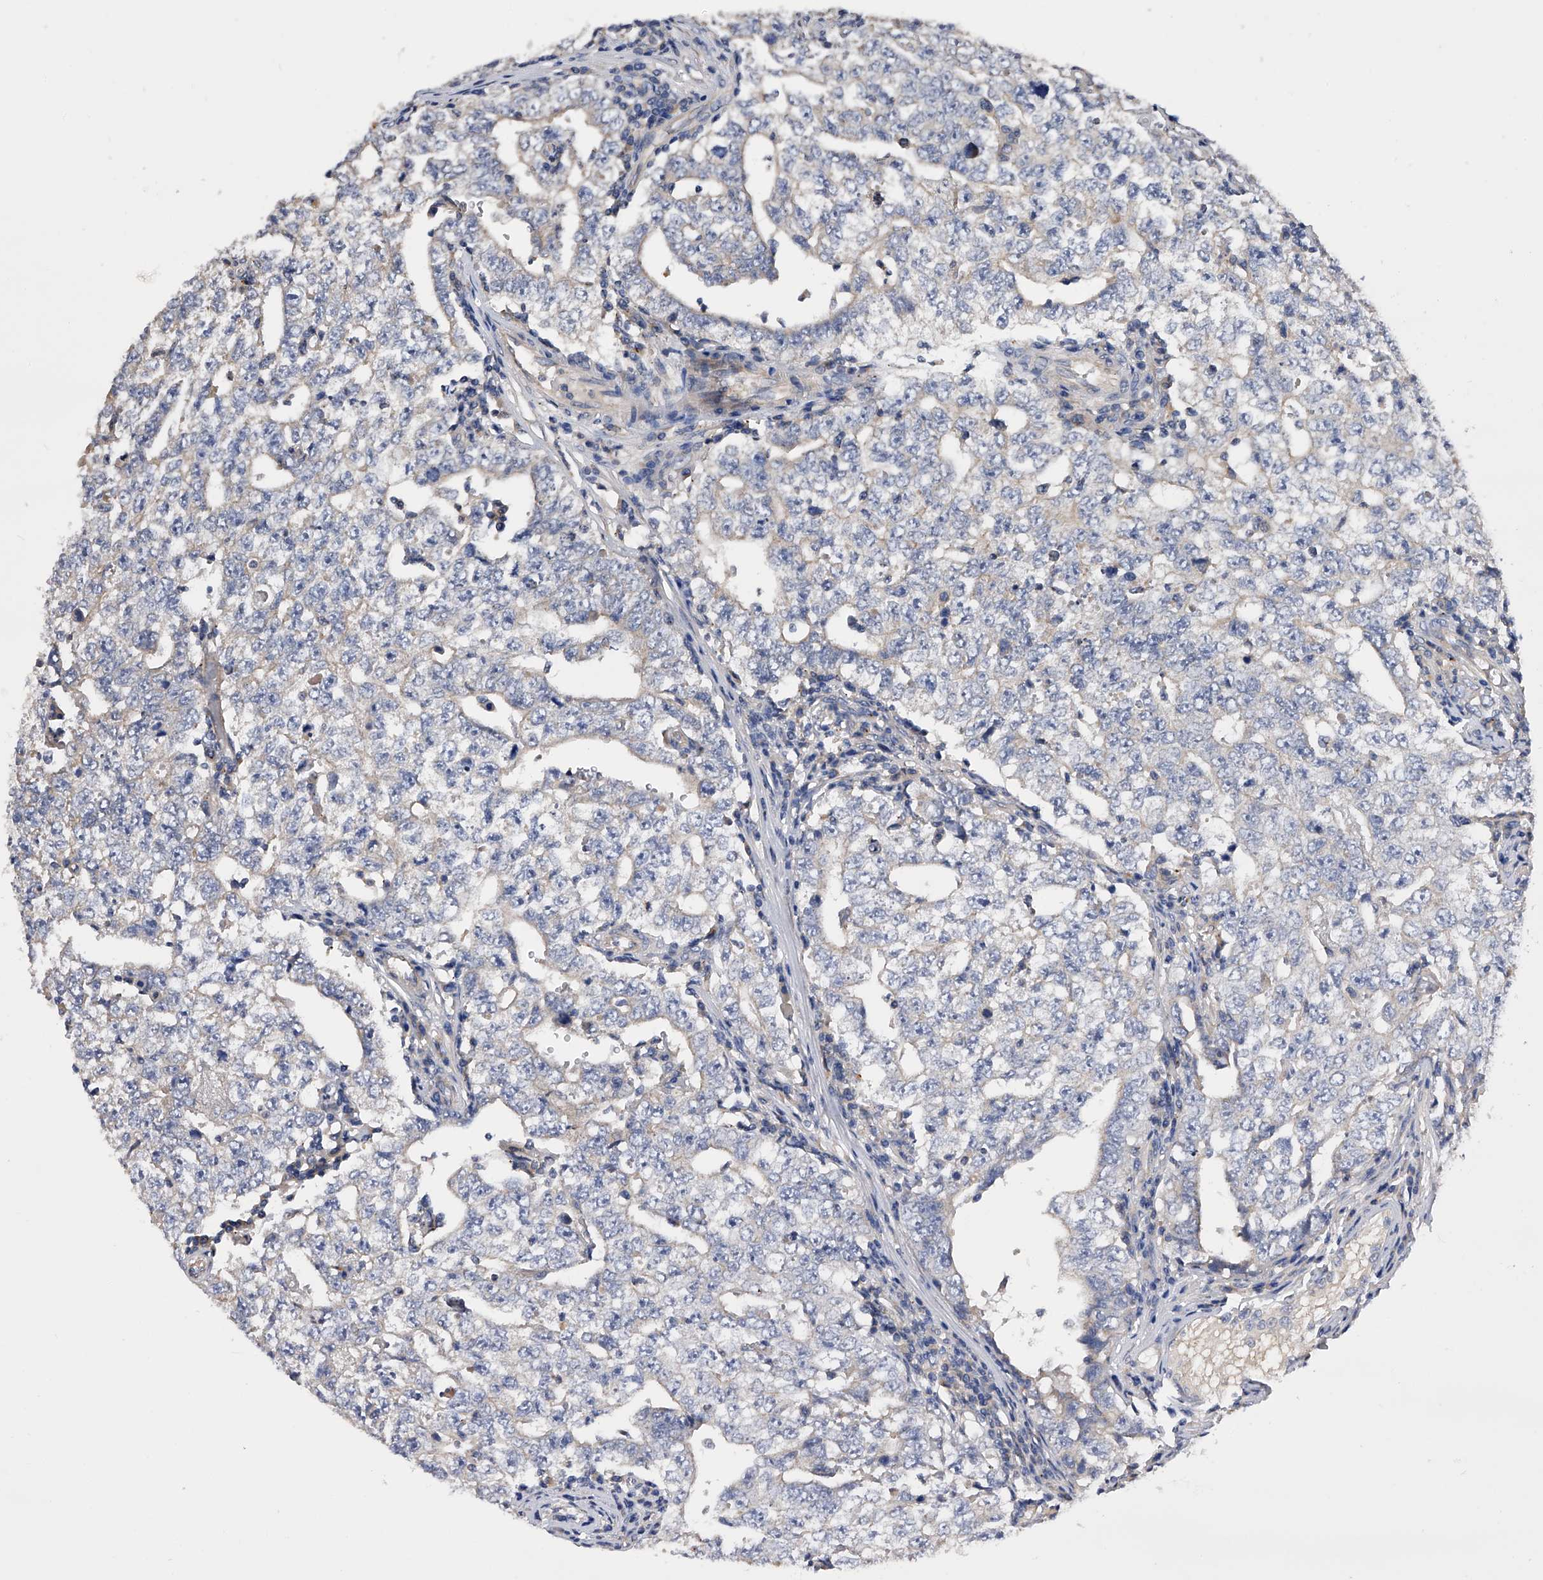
{"staining": {"intensity": "negative", "quantity": "none", "location": "none"}, "tissue": "testis cancer", "cell_type": "Tumor cells", "image_type": "cancer", "snomed": [{"axis": "morphology", "description": "Carcinoma, Embryonal, NOS"}, {"axis": "topography", "description": "Testis"}], "caption": "An immunohistochemistry micrograph of testis embryonal carcinoma is shown. There is no staining in tumor cells of testis embryonal carcinoma.", "gene": "ARL4C", "patient": {"sex": "male", "age": 26}}